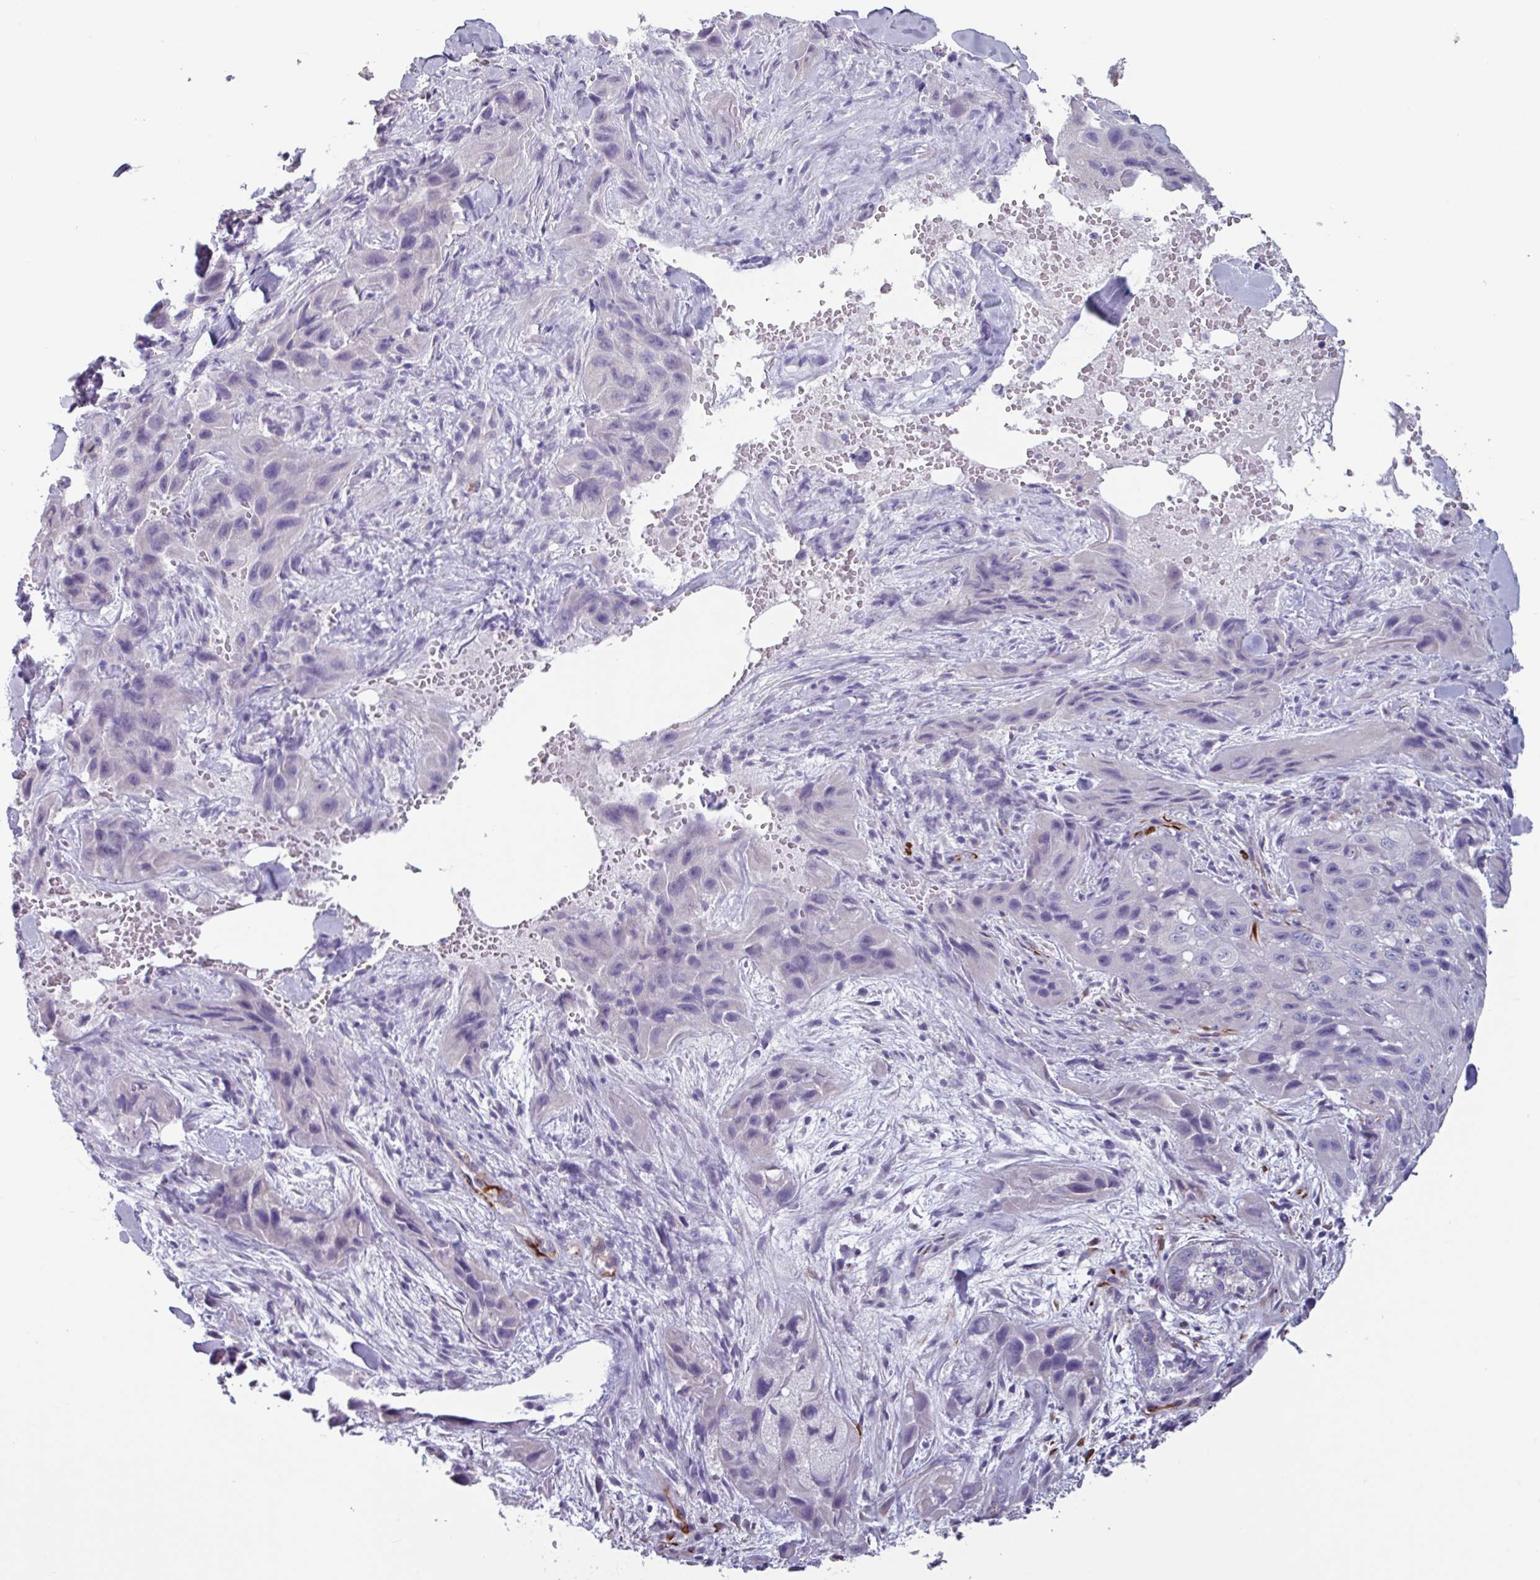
{"staining": {"intensity": "negative", "quantity": "none", "location": "none"}, "tissue": "skin cancer", "cell_type": "Tumor cells", "image_type": "cancer", "snomed": [{"axis": "morphology", "description": "Squamous cell carcinoma, NOS"}, {"axis": "topography", "description": "Skin"}, {"axis": "topography", "description": "Subcutis"}], "caption": "Immunohistochemistry (IHC) histopathology image of neoplastic tissue: skin squamous cell carcinoma stained with DAB exhibits no significant protein staining in tumor cells. (Stains: DAB (3,3'-diaminobenzidine) immunohistochemistry (IHC) with hematoxylin counter stain, Microscopy: brightfield microscopy at high magnification).", "gene": "BTD", "patient": {"sex": "male", "age": 73}}